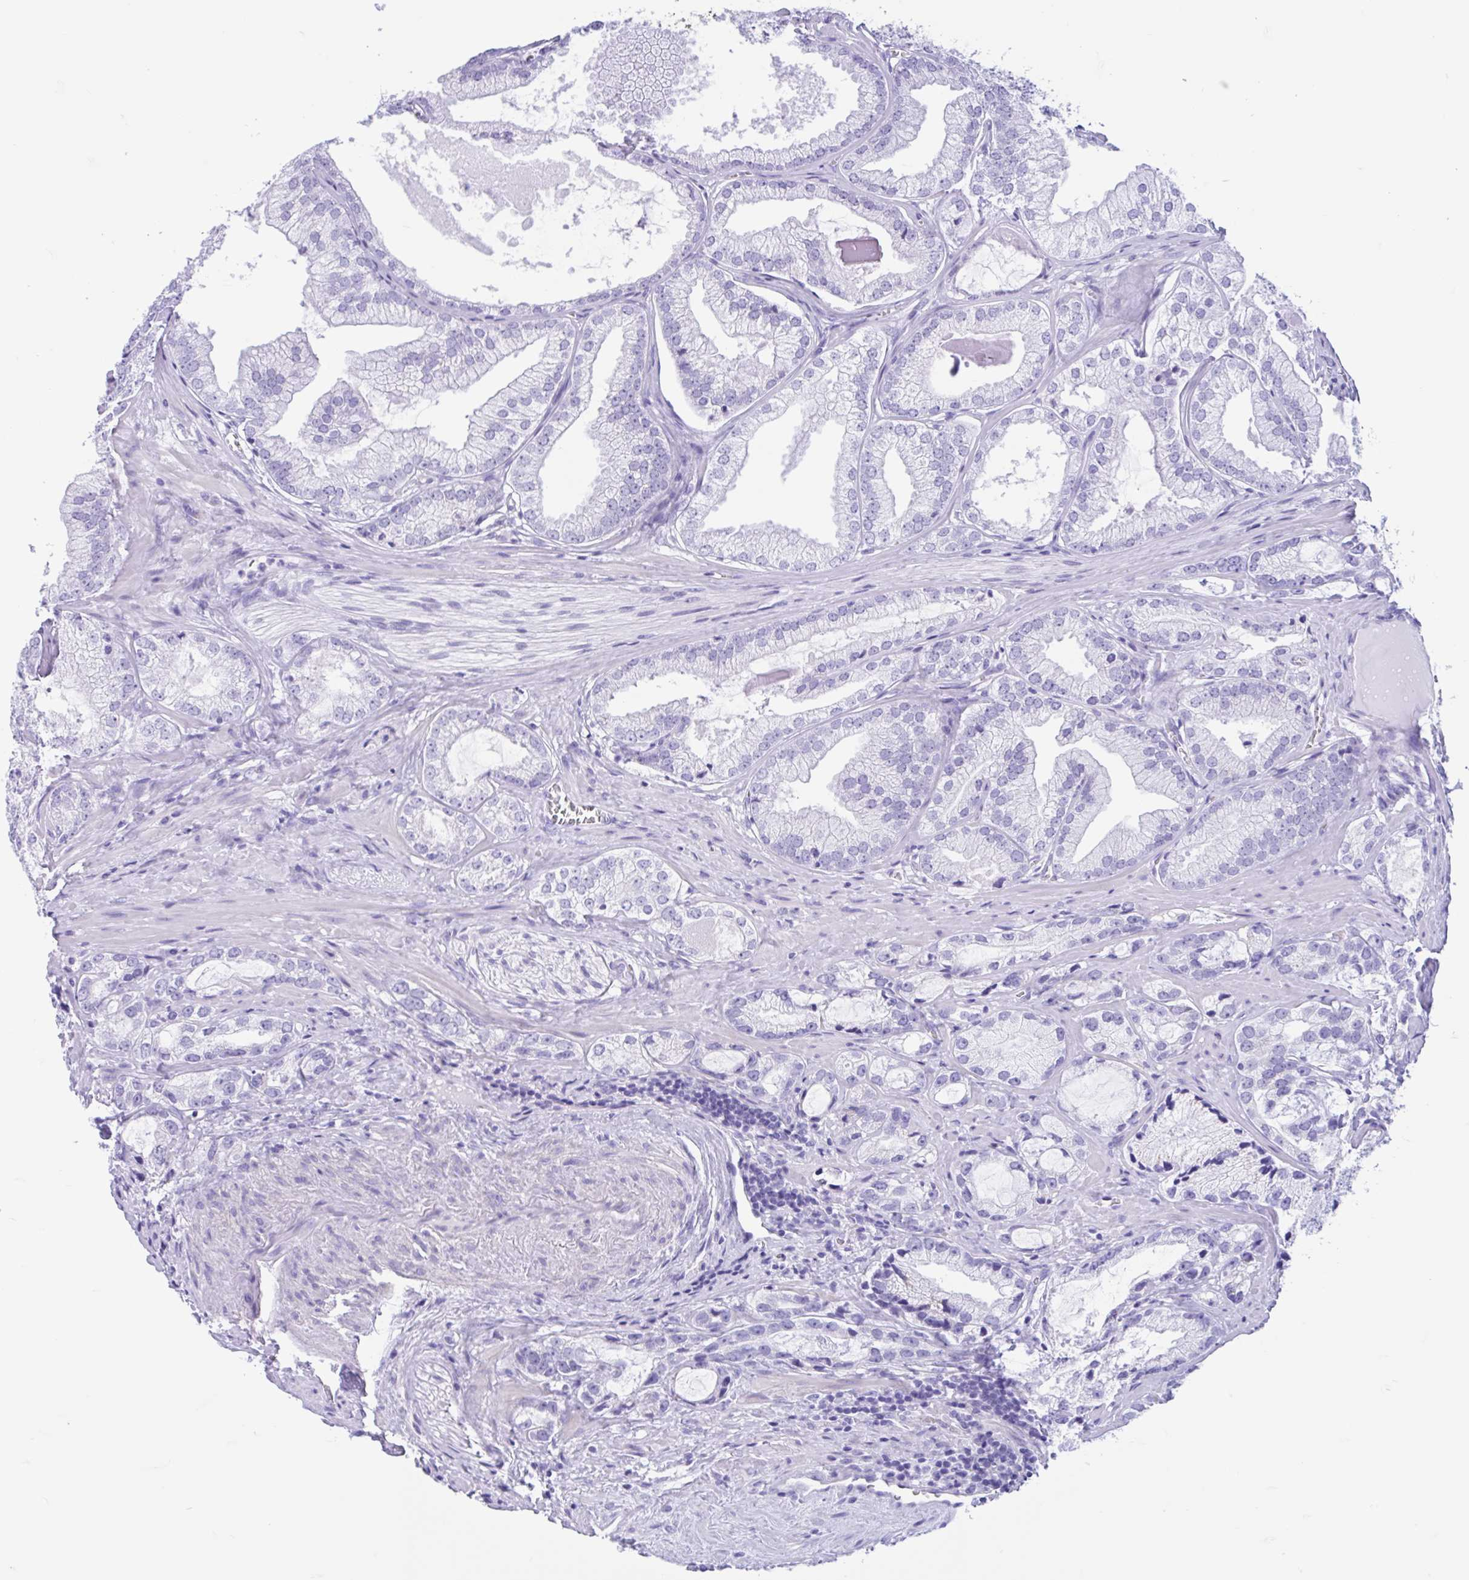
{"staining": {"intensity": "negative", "quantity": "none", "location": "none"}, "tissue": "prostate cancer", "cell_type": "Tumor cells", "image_type": "cancer", "snomed": [{"axis": "morphology", "description": "Adenocarcinoma, Medium grade"}, {"axis": "topography", "description": "Prostate"}], "caption": "Prostate cancer (adenocarcinoma (medium-grade)) was stained to show a protein in brown. There is no significant positivity in tumor cells.", "gene": "IAPP", "patient": {"sex": "male", "age": 57}}